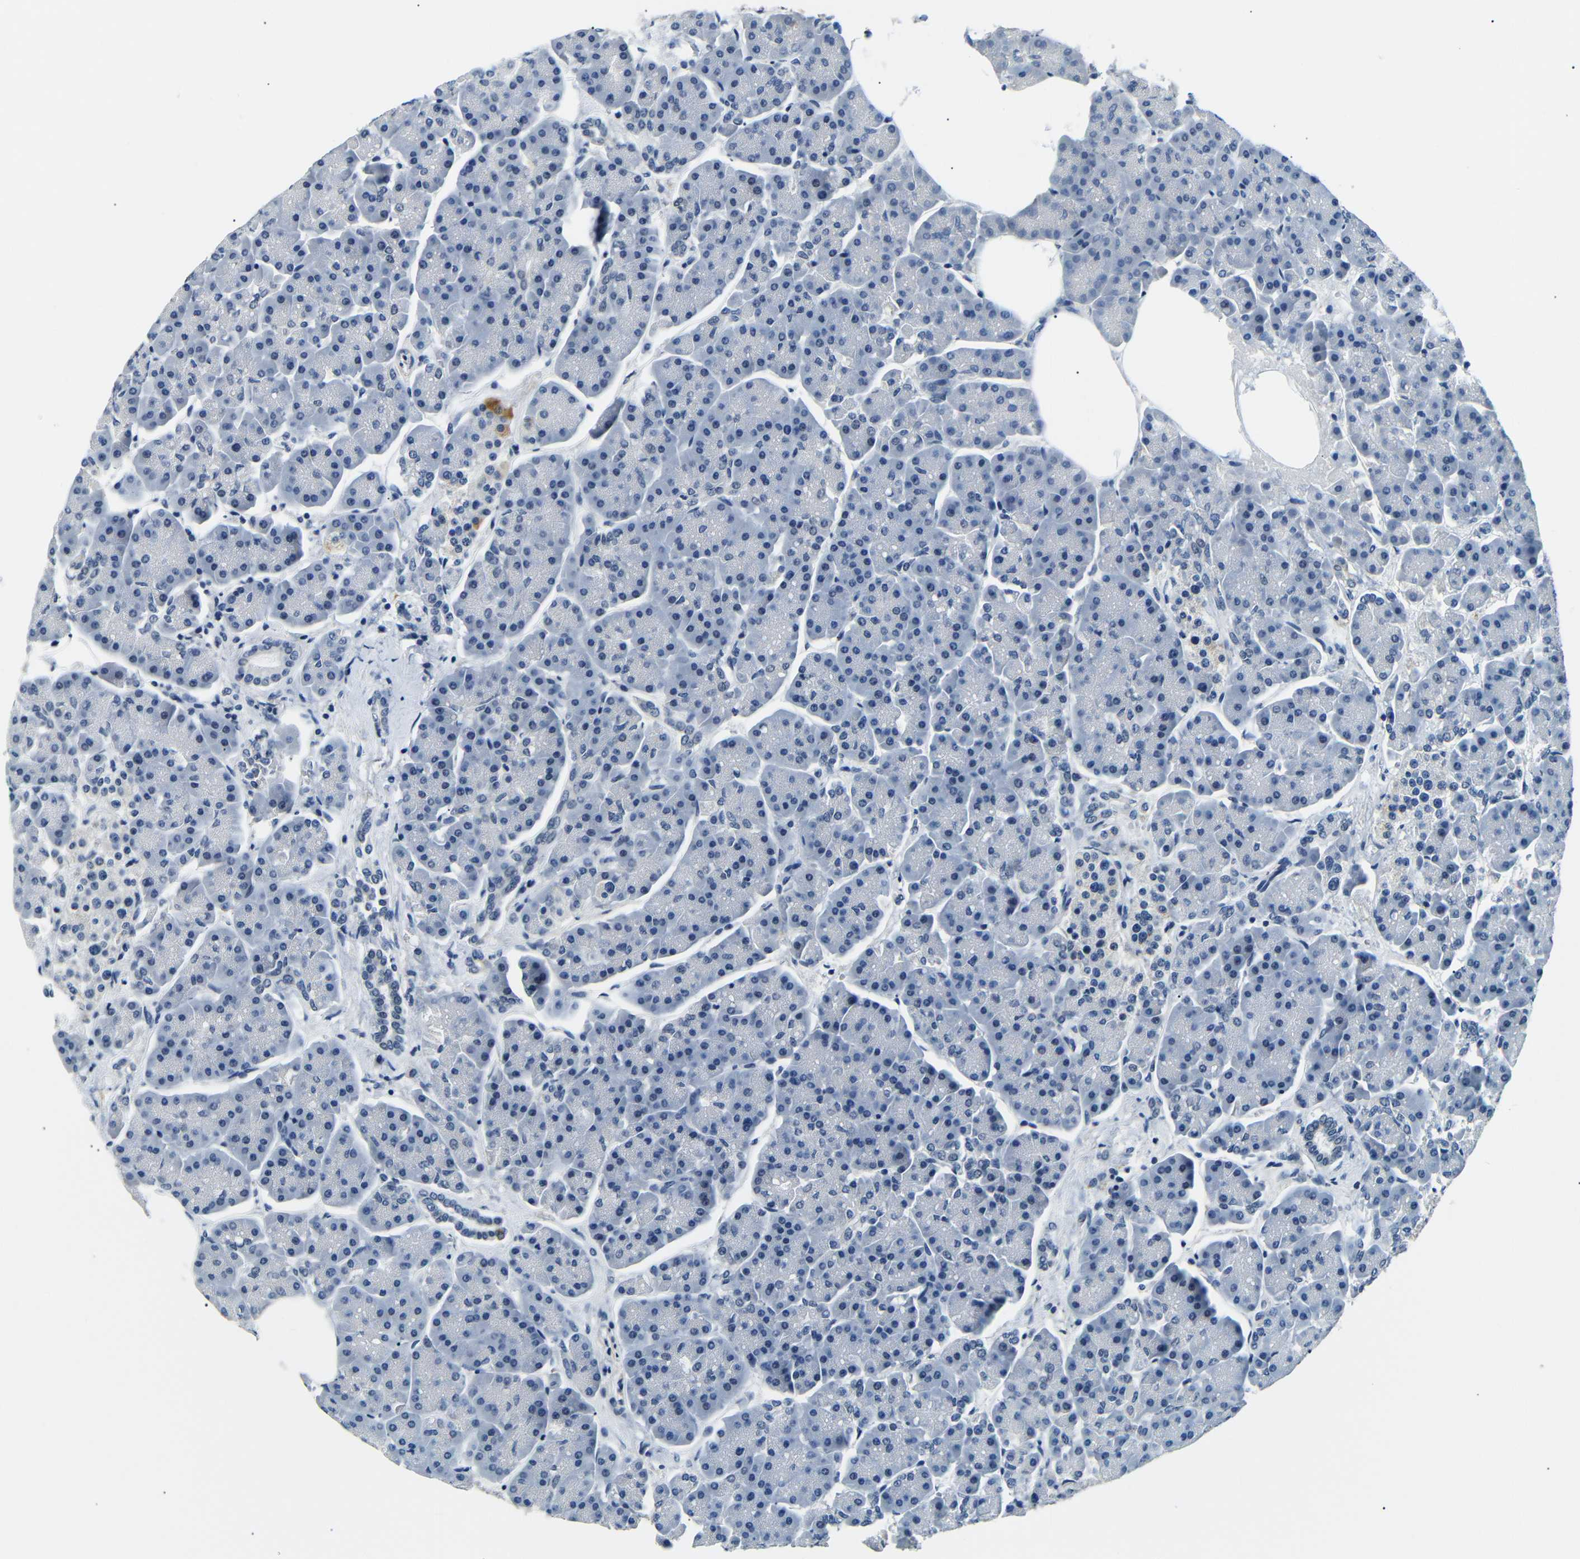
{"staining": {"intensity": "negative", "quantity": "none", "location": "none"}, "tissue": "pancreas", "cell_type": "Exocrine glandular cells", "image_type": "normal", "snomed": [{"axis": "morphology", "description": "Normal tissue, NOS"}, {"axis": "topography", "description": "Pancreas"}], "caption": "This is an immunohistochemistry (IHC) image of benign pancreas. There is no staining in exocrine glandular cells.", "gene": "TAFA1", "patient": {"sex": "female", "age": 70}}